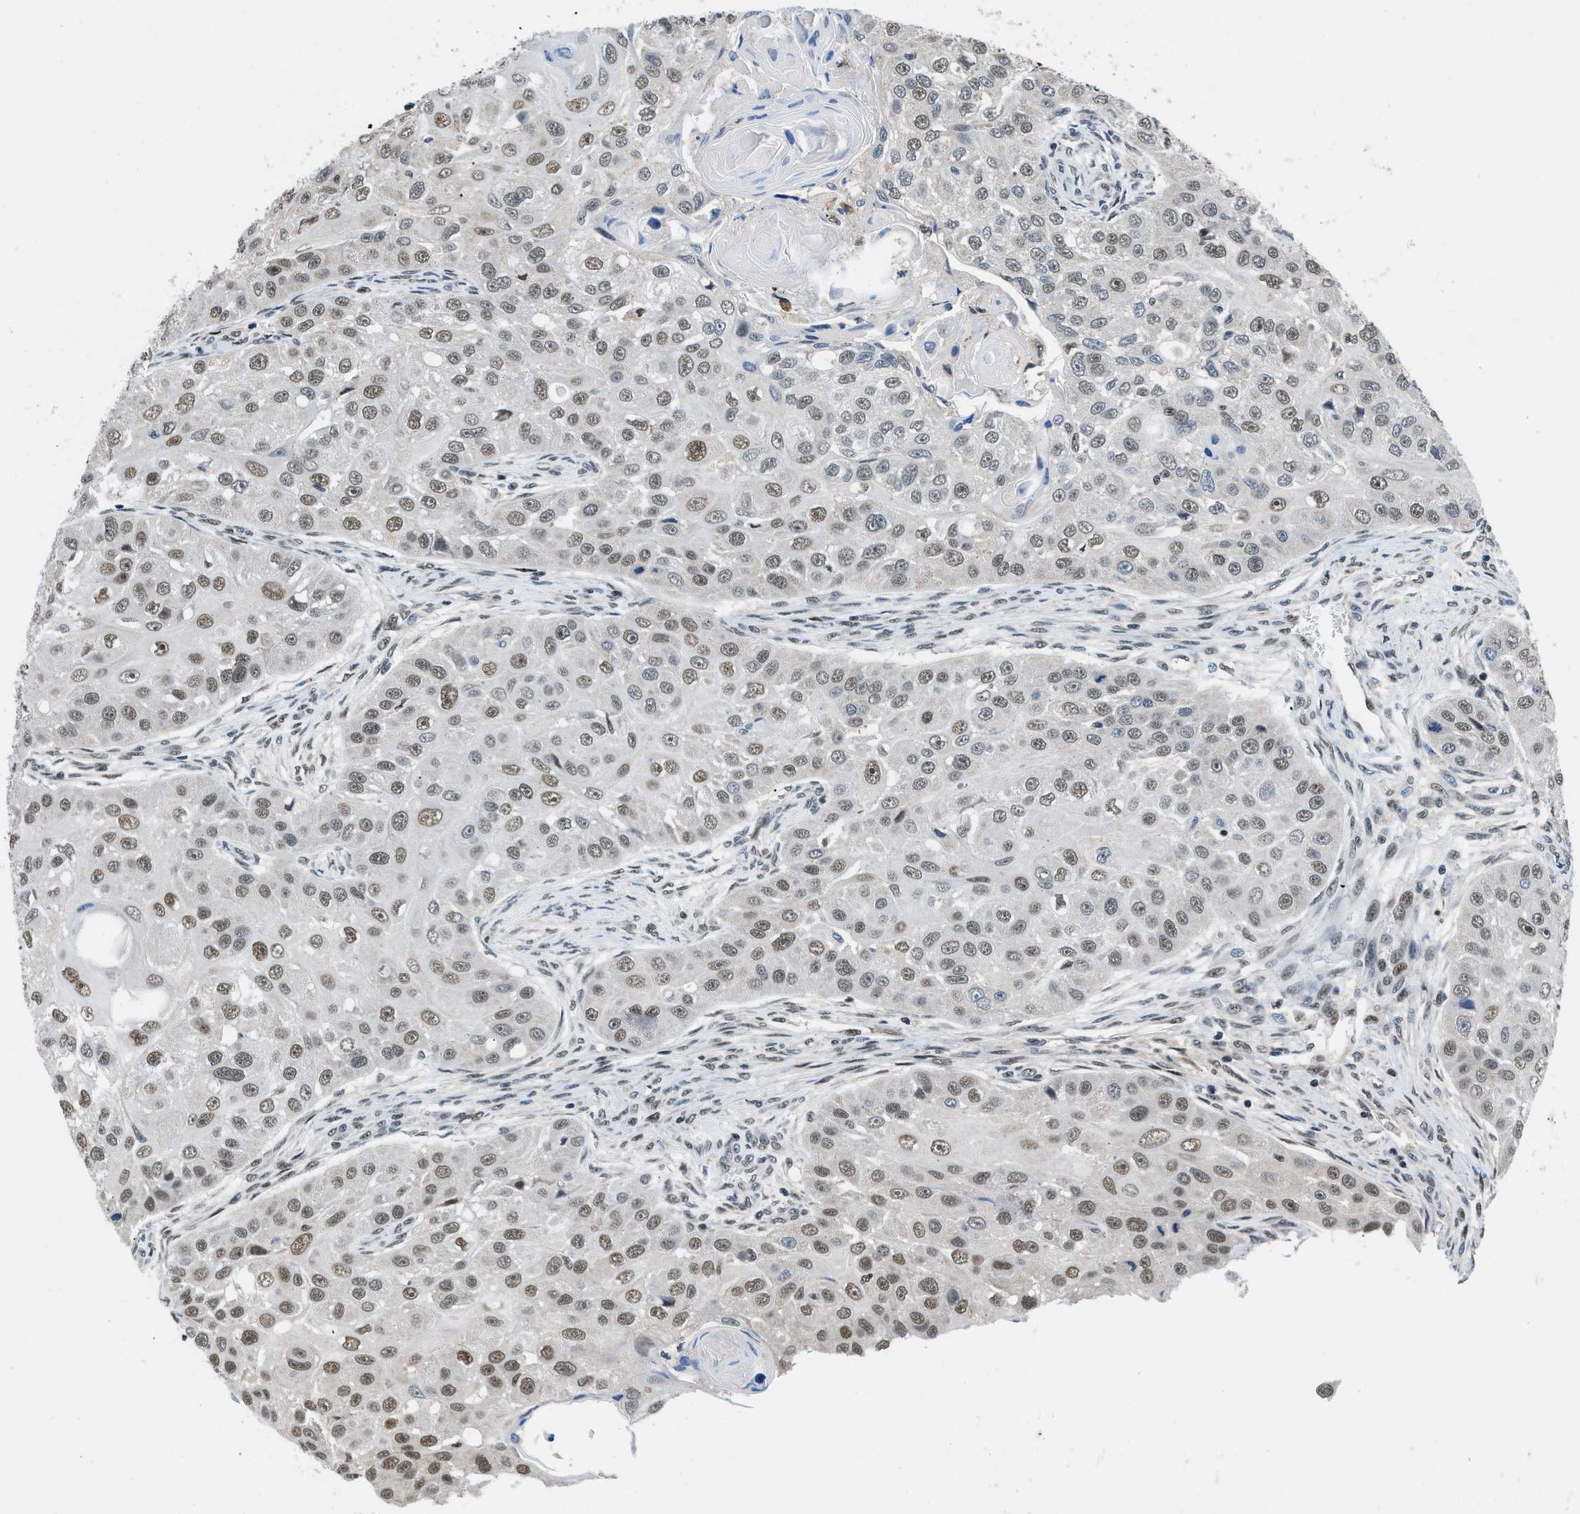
{"staining": {"intensity": "moderate", "quantity": ">75%", "location": "nuclear"}, "tissue": "head and neck cancer", "cell_type": "Tumor cells", "image_type": "cancer", "snomed": [{"axis": "morphology", "description": "Normal tissue, NOS"}, {"axis": "morphology", "description": "Squamous cell carcinoma, NOS"}, {"axis": "topography", "description": "Skeletal muscle"}, {"axis": "topography", "description": "Head-Neck"}], "caption": "Immunohistochemical staining of head and neck squamous cell carcinoma reveals medium levels of moderate nuclear protein positivity in about >75% of tumor cells.", "gene": "KDM3B", "patient": {"sex": "male", "age": 51}}